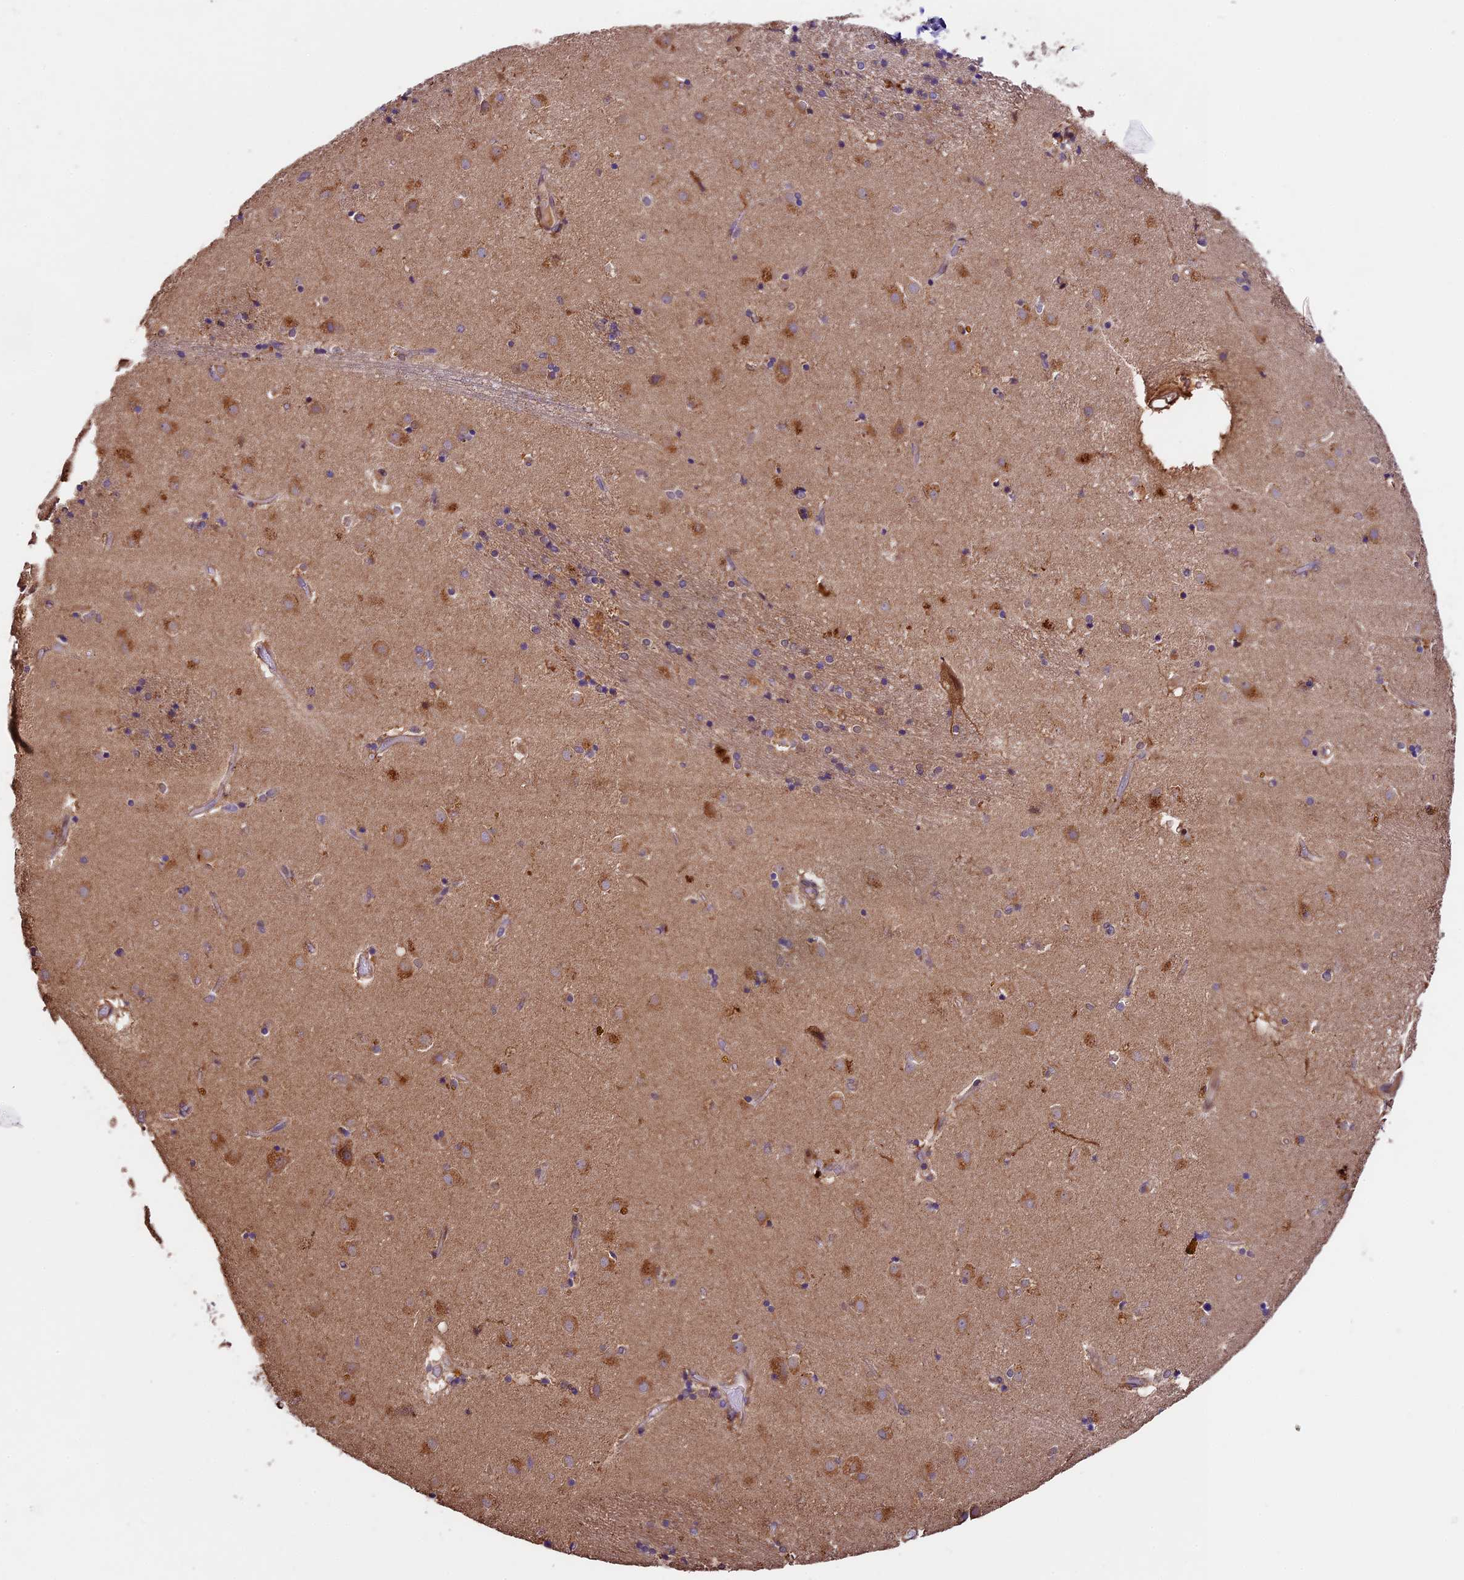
{"staining": {"intensity": "moderate", "quantity": "<25%", "location": "cytoplasmic/membranous"}, "tissue": "caudate", "cell_type": "Glial cells", "image_type": "normal", "snomed": [{"axis": "morphology", "description": "Normal tissue, NOS"}, {"axis": "topography", "description": "Lateral ventricle wall"}], "caption": "This histopathology image reveals immunohistochemistry staining of unremarkable human caudate, with low moderate cytoplasmic/membranous staining in approximately <25% of glial cells.", "gene": "SBNO2", "patient": {"sex": "male", "age": 70}}